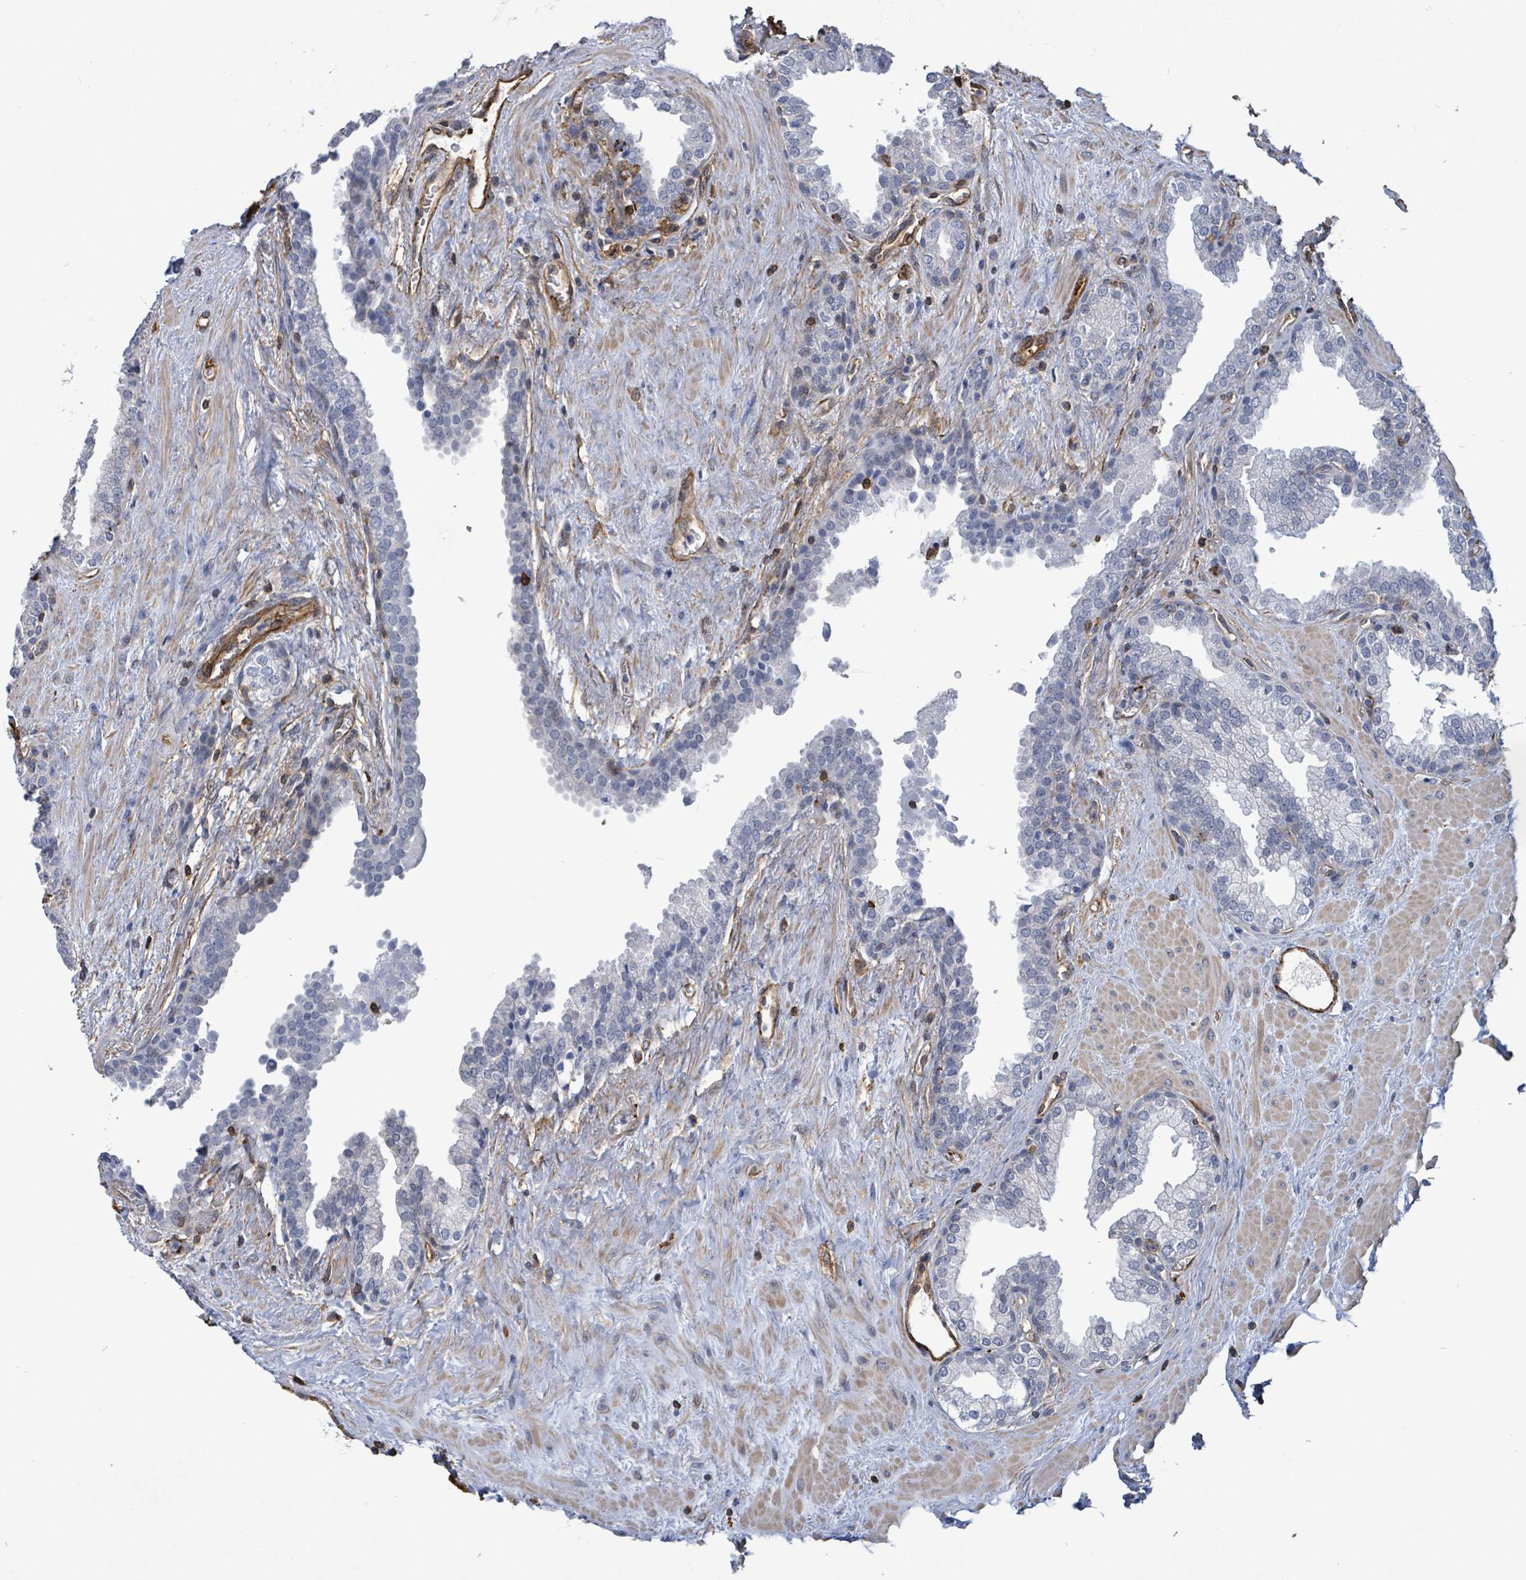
{"staining": {"intensity": "moderate", "quantity": "25%-75%", "location": "cytoplasmic/membranous"}, "tissue": "prostate", "cell_type": "Glandular cells", "image_type": "normal", "snomed": [{"axis": "morphology", "description": "Normal tissue, NOS"}, {"axis": "topography", "description": "Prostate"}], "caption": "IHC image of unremarkable prostate: prostate stained using immunohistochemistry exhibits medium levels of moderate protein expression localized specifically in the cytoplasmic/membranous of glandular cells, appearing as a cytoplasmic/membranous brown color.", "gene": "PRKRIP1", "patient": {"sex": "male", "age": 51}}